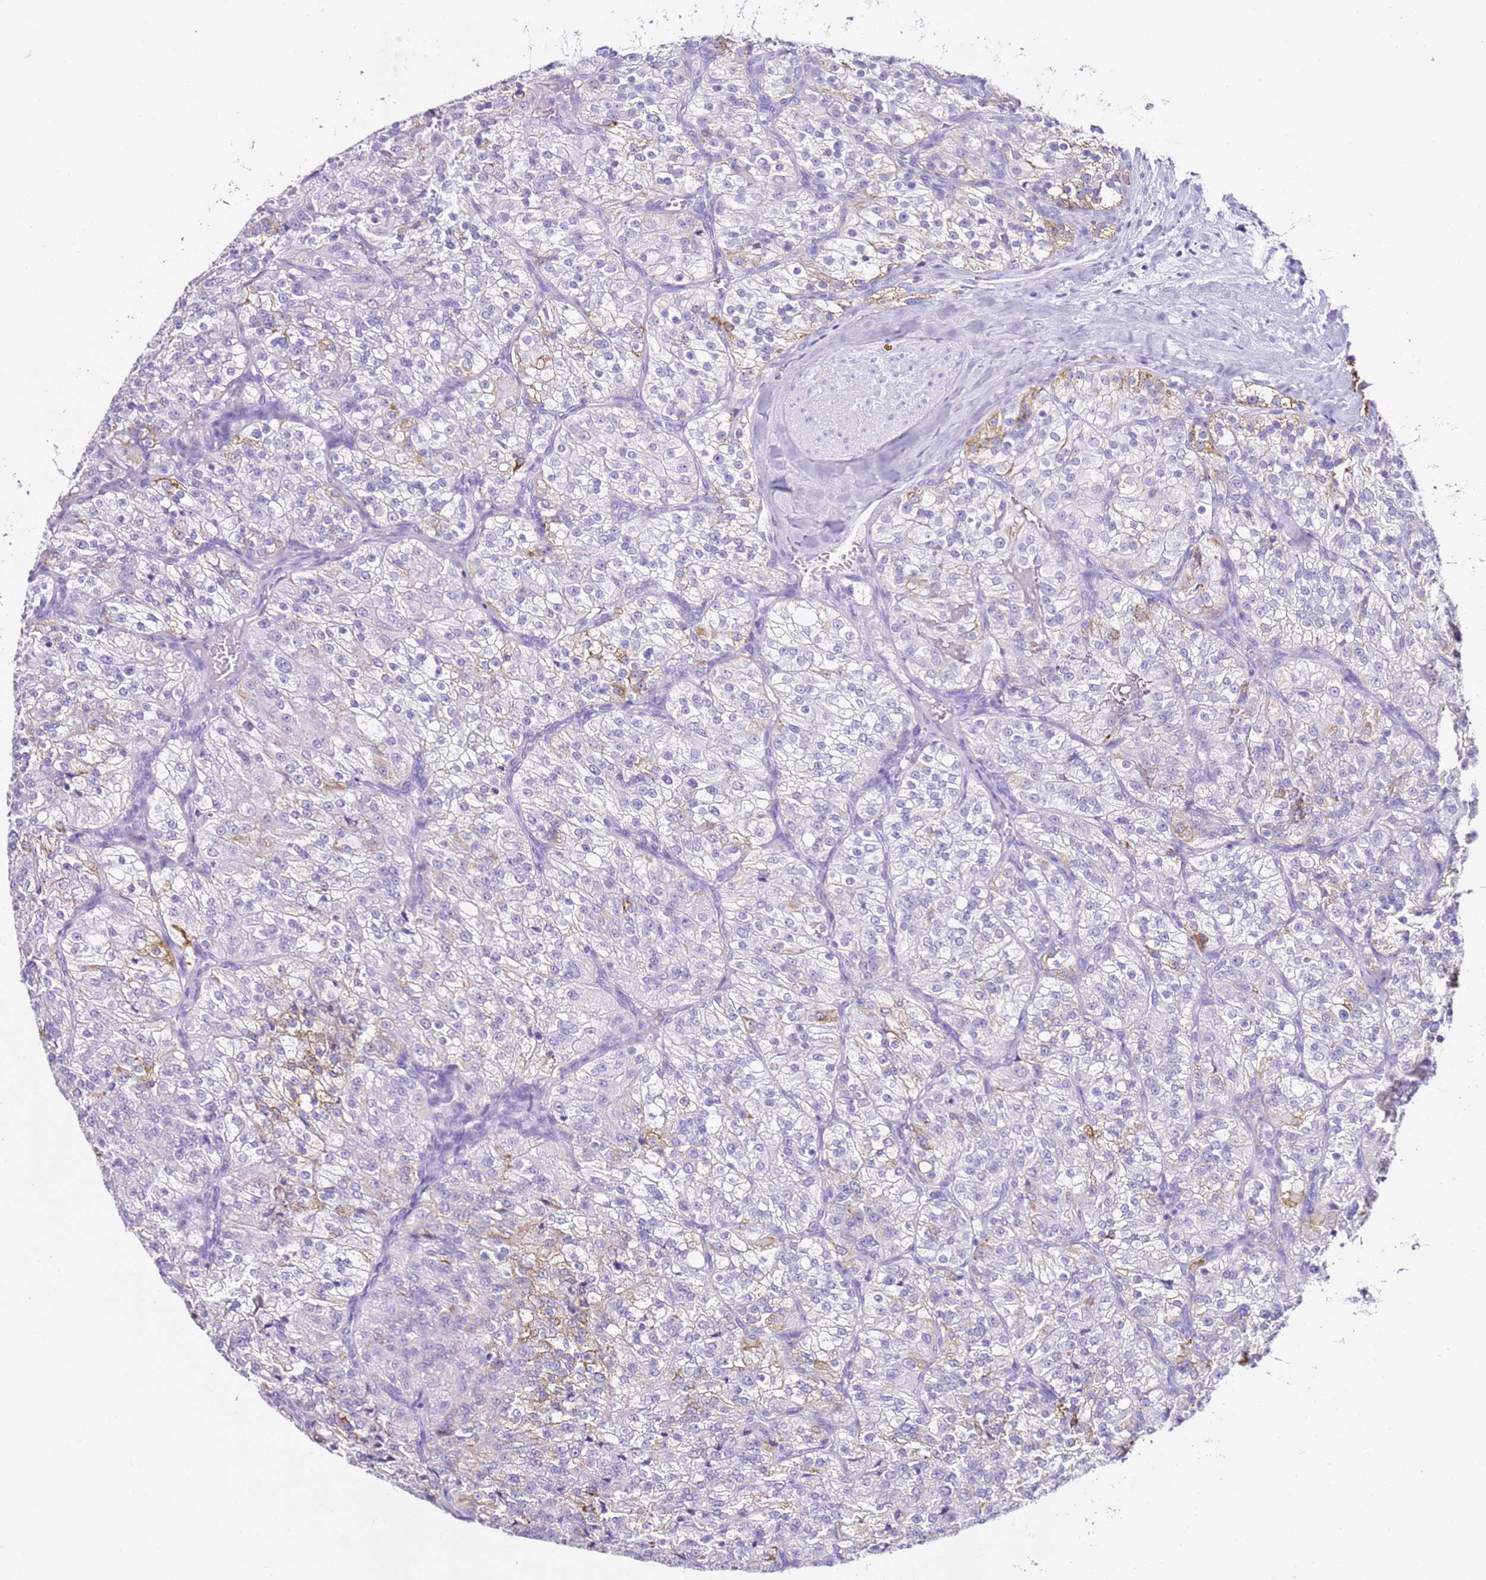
{"staining": {"intensity": "weak", "quantity": "<25%", "location": "cytoplasmic/membranous"}, "tissue": "renal cancer", "cell_type": "Tumor cells", "image_type": "cancer", "snomed": [{"axis": "morphology", "description": "Adenocarcinoma, NOS"}, {"axis": "topography", "description": "Kidney"}], "caption": "The histopathology image demonstrates no significant positivity in tumor cells of renal cancer (adenocarcinoma). (Brightfield microscopy of DAB (3,3'-diaminobenzidine) IHC at high magnification).", "gene": "PTBP2", "patient": {"sex": "female", "age": 63}}